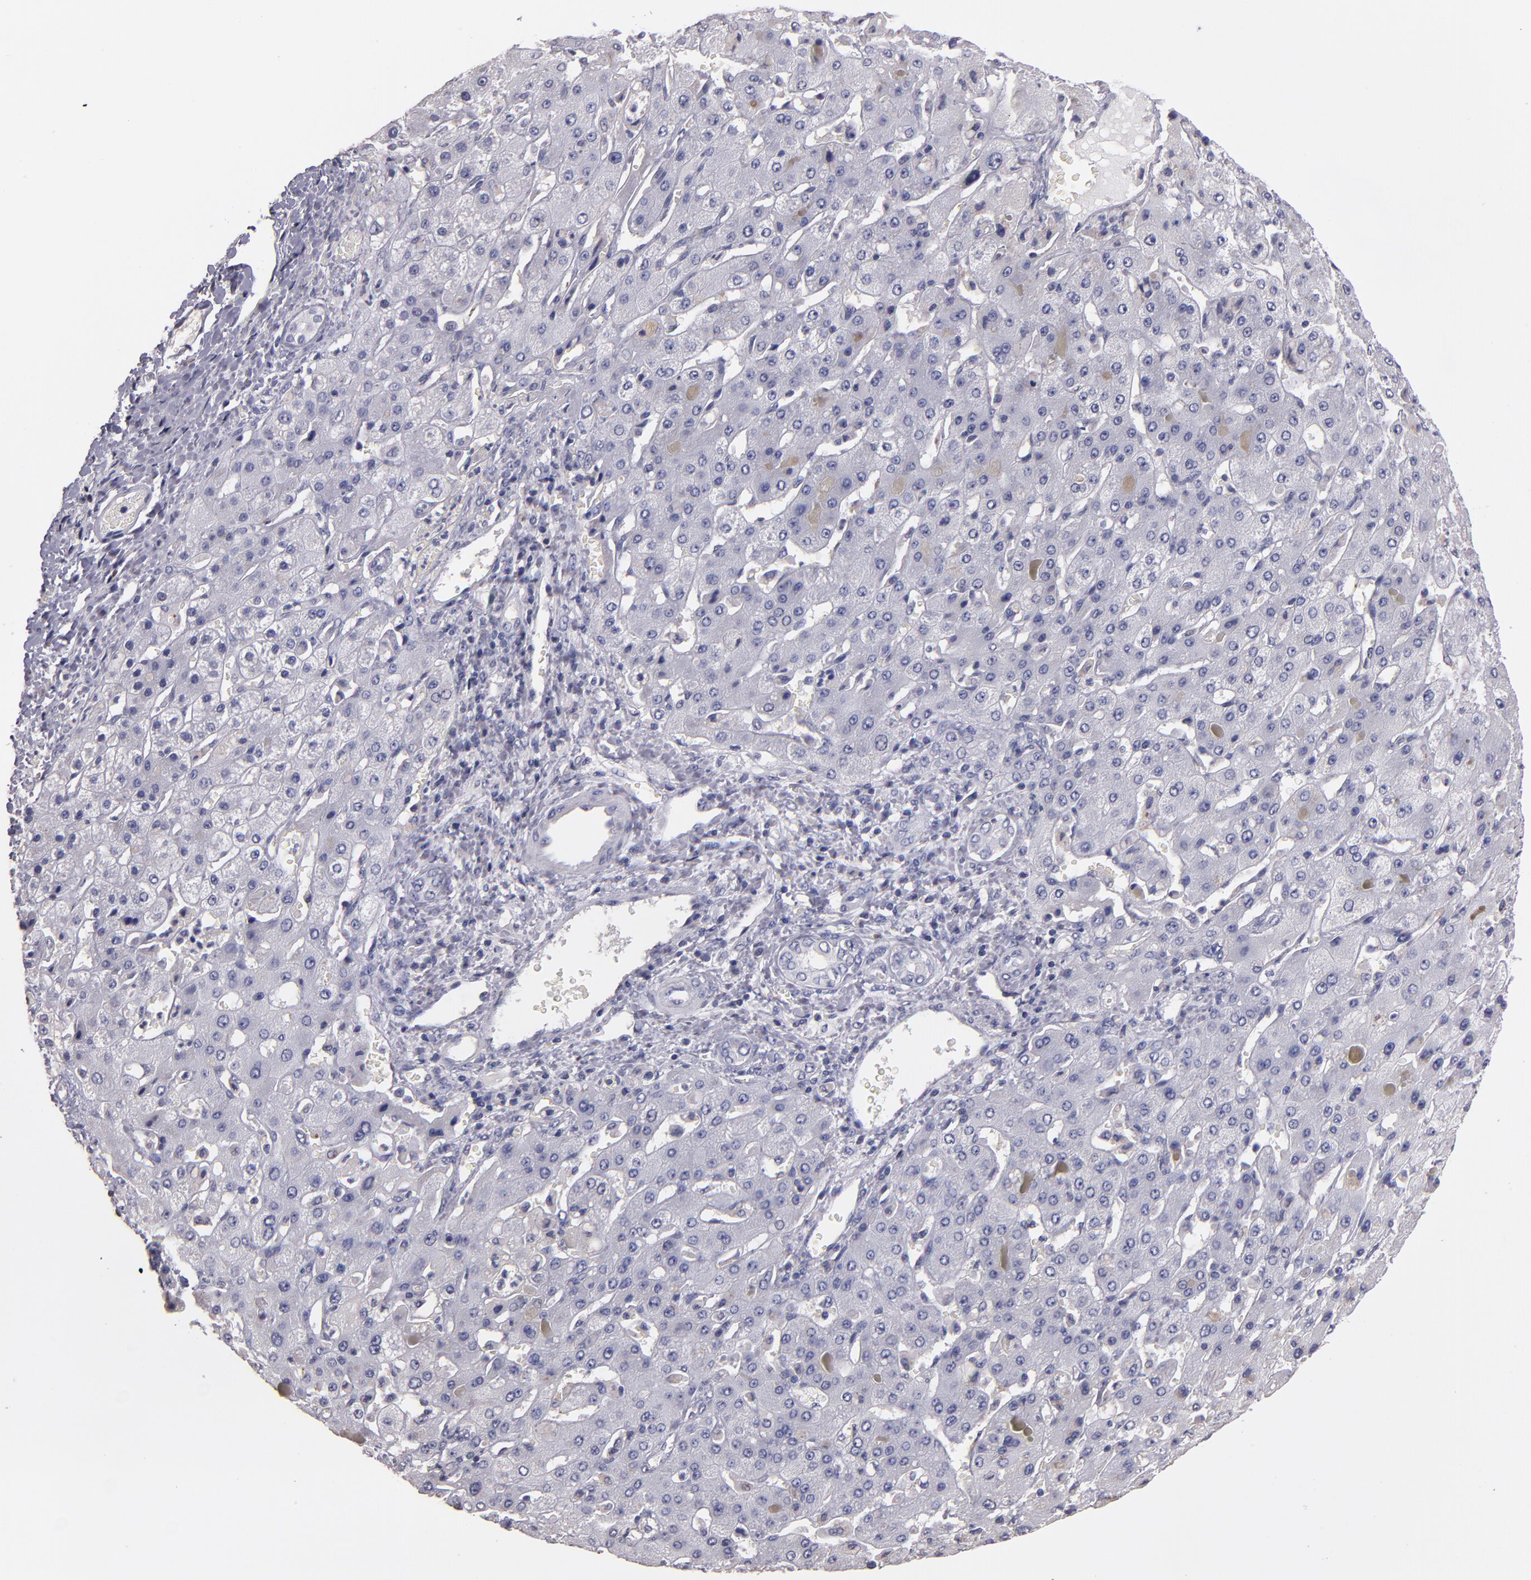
{"staining": {"intensity": "negative", "quantity": "none", "location": "none"}, "tissue": "liver cancer", "cell_type": "Tumor cells", "image_type": "cancer", "snomed": [{"axis": "morphology", "description": "Cholangiocarcinoma"}, {"axis": "topography", "description": "Liver"}], "caption": "A micrograph of human liver cancer is negative for staining in tumor cells.", "gene": "SOX10", "patient": {"sex": "female", "age": 52}}